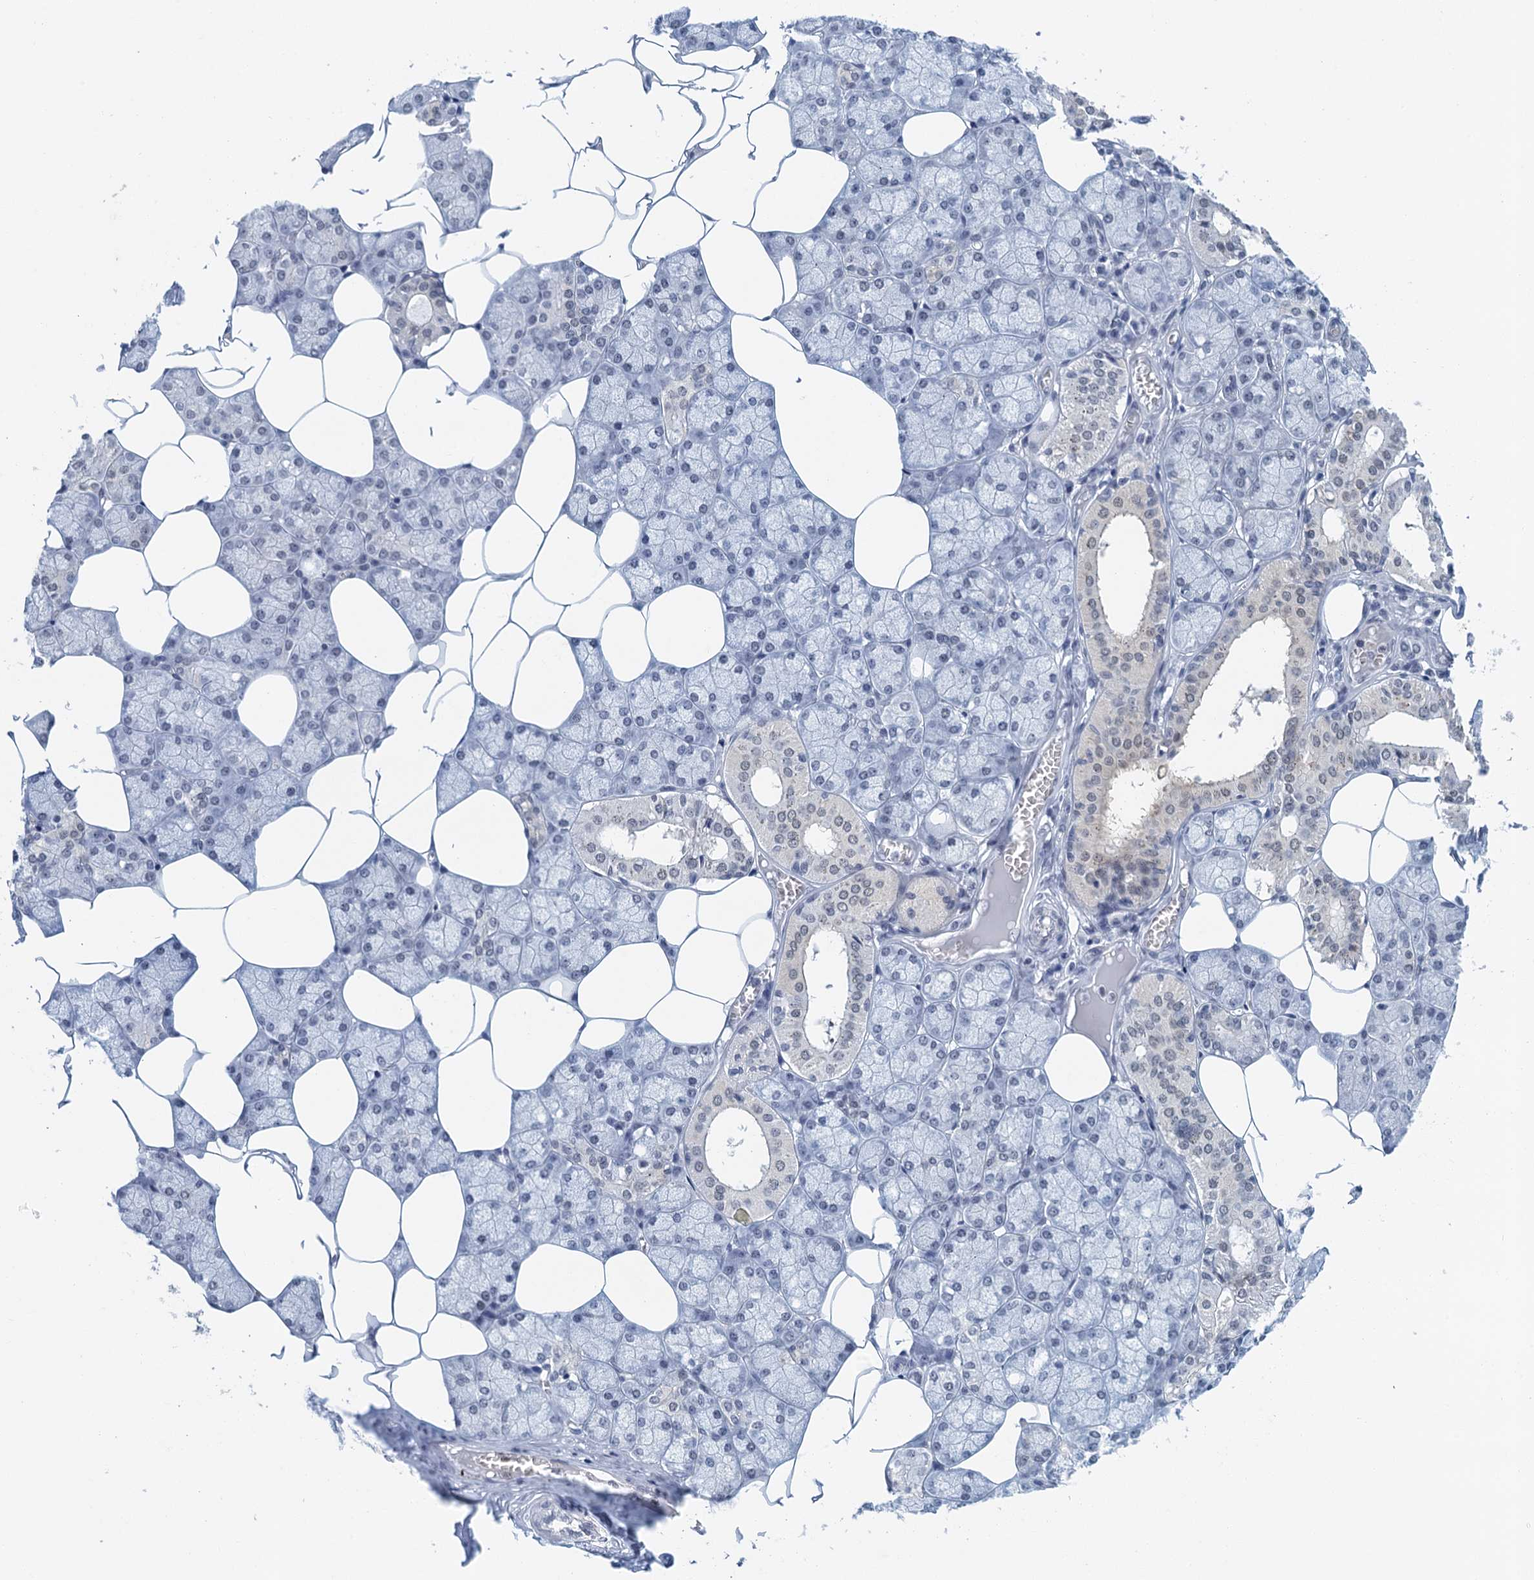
{"staining": {"intensity": "weak", "quantity": "<25%", "location": "cytoplasmic/membranous"}, "tissue": "salivary gland", "cell_type": "Glandular cells", "image_type": "normal", "snomed": [{"axis": "morphology", "description": "Normal tissue, NOS"}, {"axis": "topography", "description": "Salivary gland"}], "caption": "Unremarkable salivary gland was stained to show a protein in brown. There is no significant positivity in glandular cells. (DAB immunohistochemistry (IHC), high magnification).", "gene": "EPS8L1", "patient": {"sex": "male", "age": 62}}